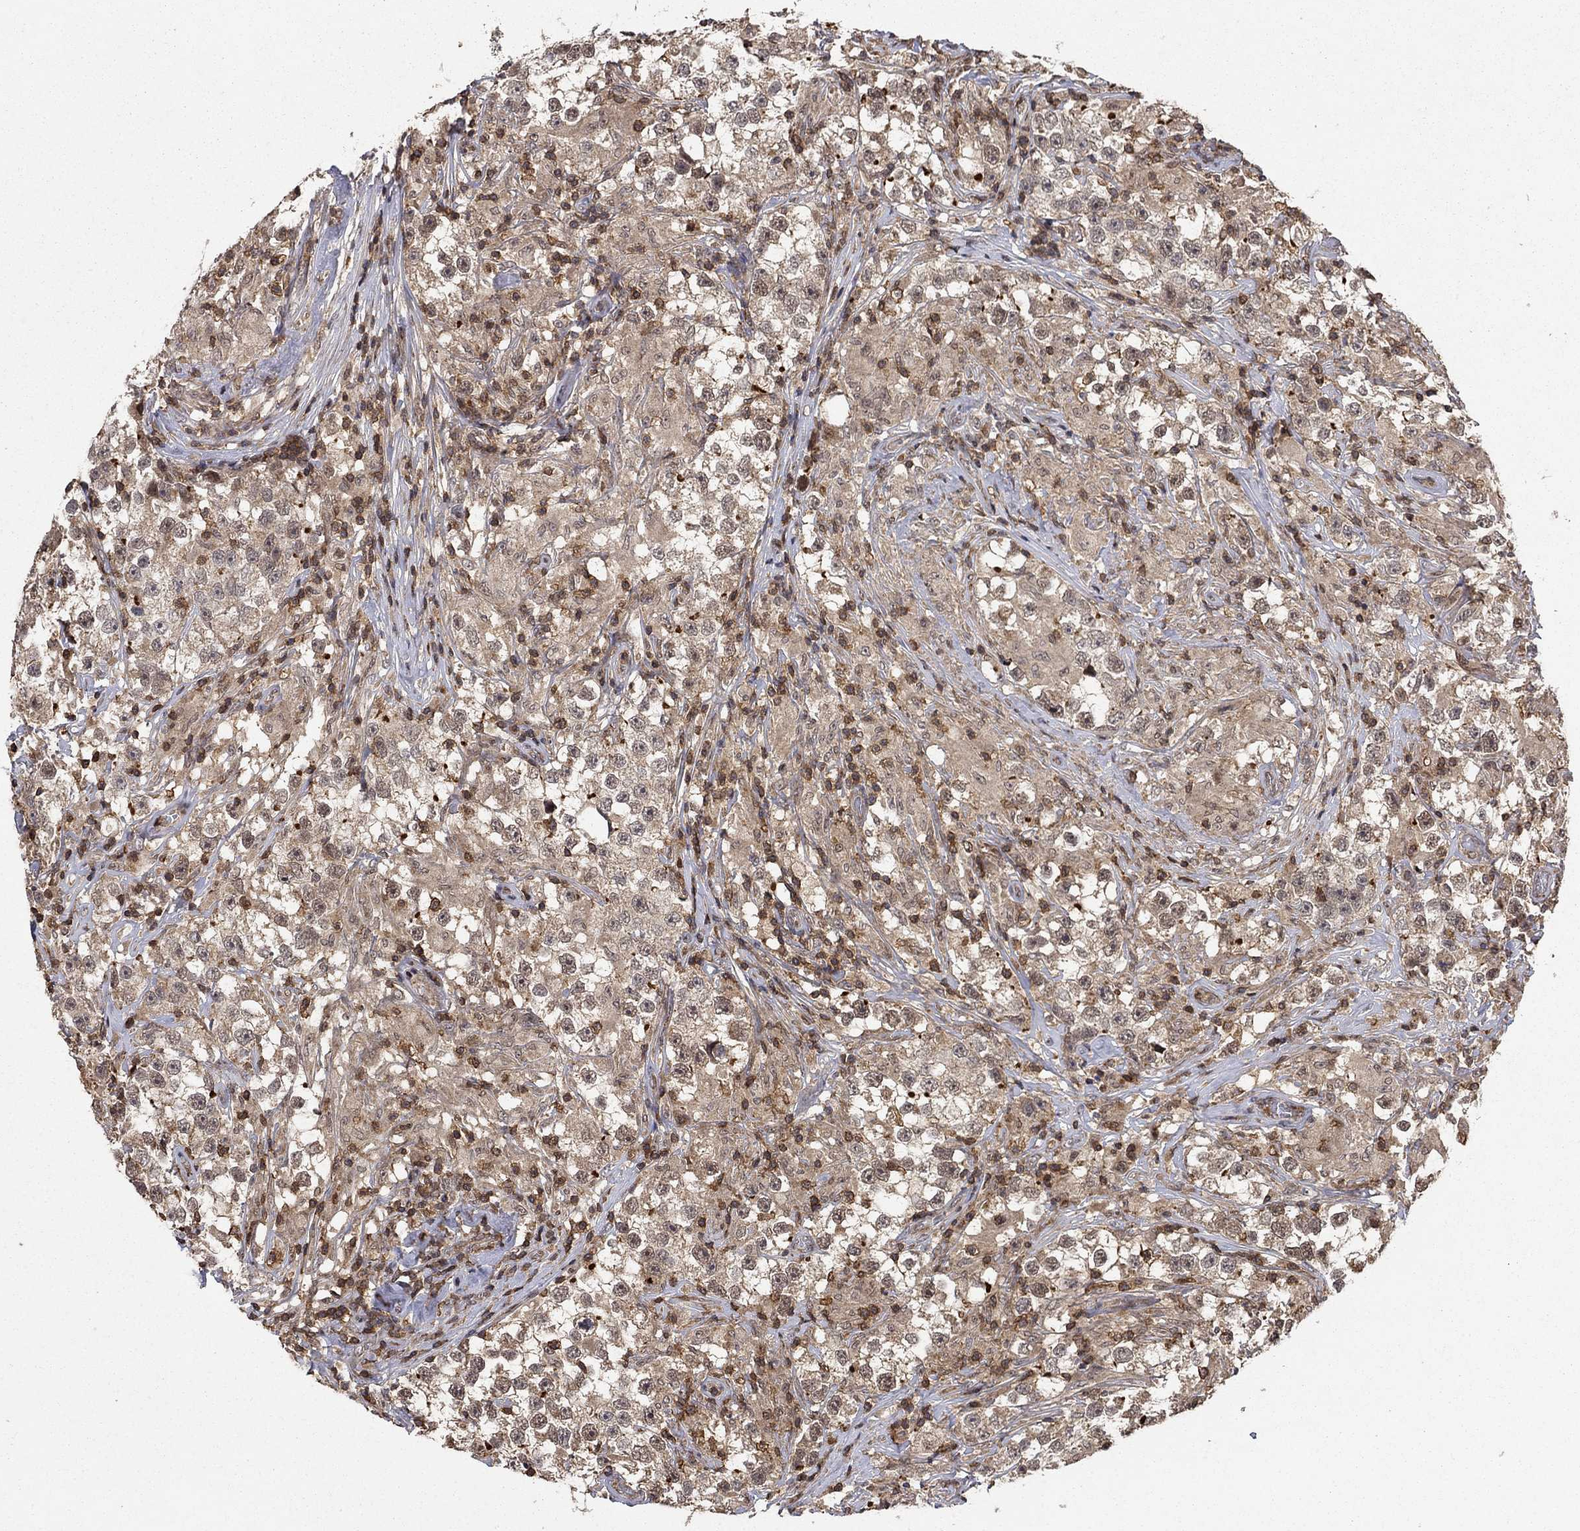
{"staining": {"intensity": "weak", "quantity": ">75%", "location": "cytoplasmic/membranous,nuclear"}, "tissue": "testis cancer", "cell_type": "Tumor cells", "image_type": "cancer", "snomed": [{"axis": "morphology", "description": "Seminoma, NOS"}, {"axis": "topography", "description": "Testis"}], "caption": "Brown immunohistochemical staining in testis cancer (seminoma) reveals weak cytoplasmic/membranous and nuclear staining in about >75% of tumor cells. (DAB IHC with brightfield microscopy, high magnification).", "gene": "CCDC66", "patient": {"sex": "male", "age": 46}}